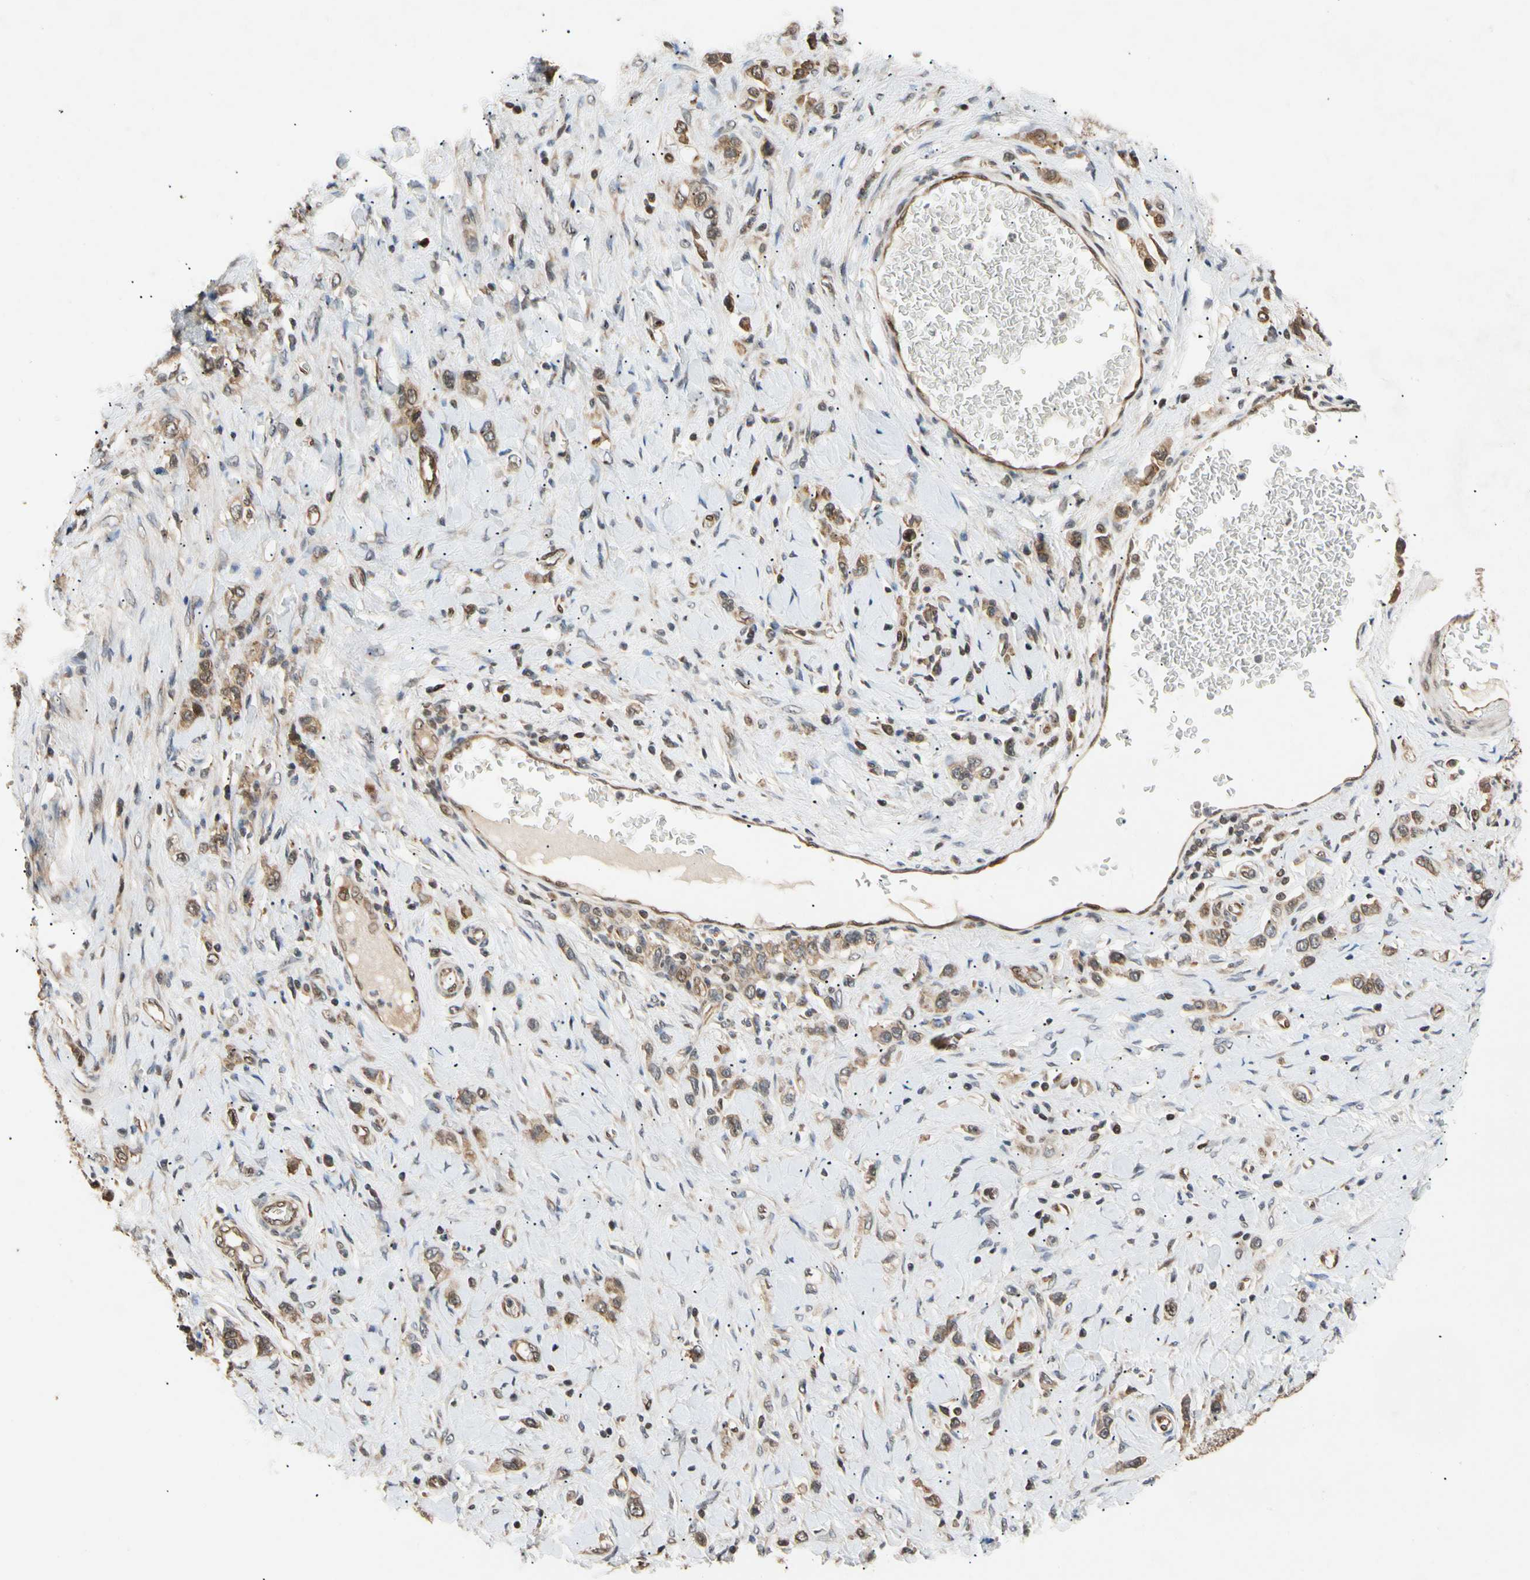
{"staining": {"intensity": "weak", "quantity": ">75%", "location": "cytoplasmic/membranous"}, "tissue": "stomach cancer", "cell_type": "Tumor cells", "image_type": "cancer", "snomed": [{"axis": "morphology", "description": "Normal tissue, NOS"}, {"axis": "morphology", "description": "Adenocarcinoma, NOS"}, {"axis": "topography", "description": "Stomach, upper"}, {"axis": "topography", "description": "Stomach"}], "caption": "Protein expression analysis of human adenocarcinoma (stomach) reveals weak cytoplasmic/membranous positivity in about >75% of tumor cells.", "gene": "EIF1AX", "patient": {"sex": "female", "age": 65}}